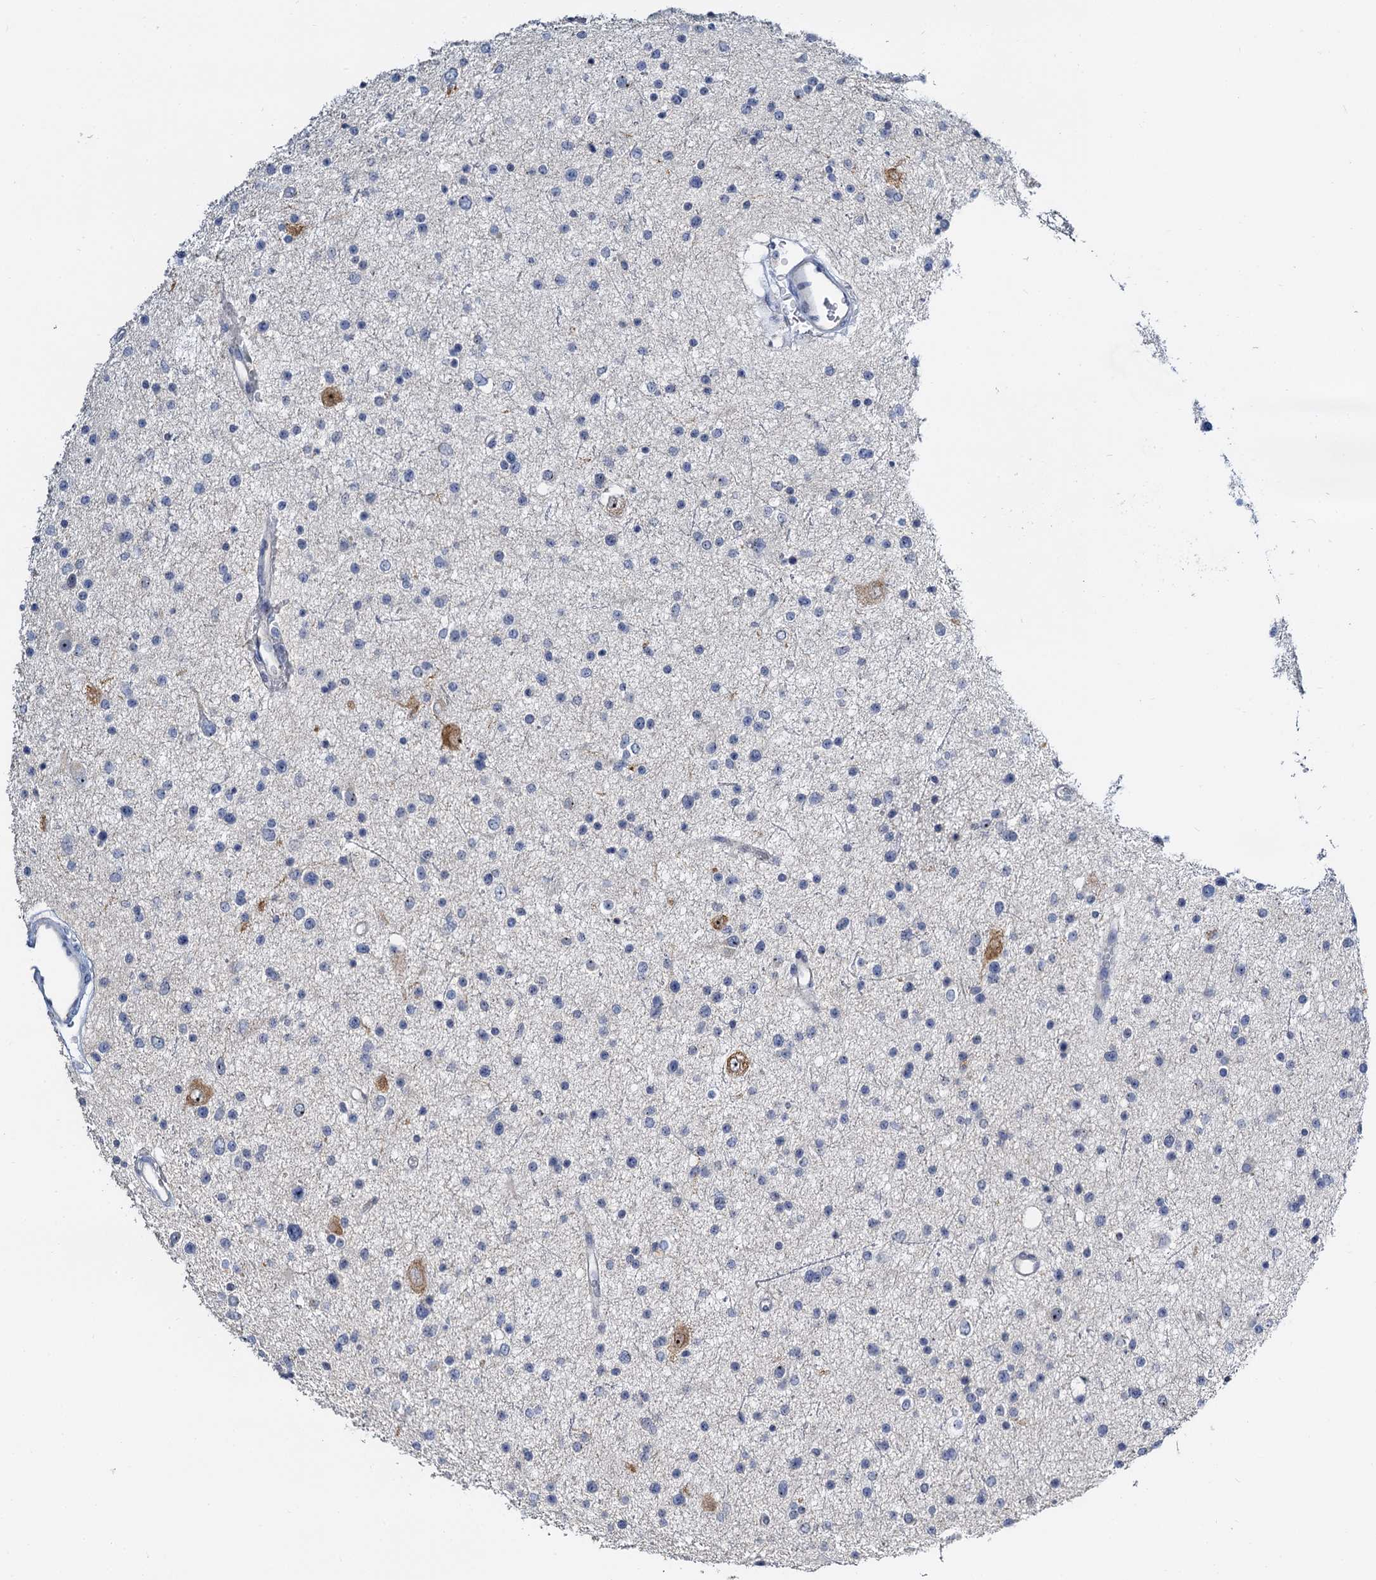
{"staining": {"intensity": "negative", "quantity": "none", "location": "none"}, "tissue": "glioma", "cell_type": "Tumor cells", "image_type": "cancer", "snomed": [{"axis": "morphology", "description": "Glioma, malignant, Low grade"}, {"axis": "topography", "description": "Brain"}], "caption": "An IHC photomicrograph of glioma is shown. There is no staining in tumor cells of glioma. The staining was performed using DAB (3,3'-diaminobenzidine) to visualize the protein expression in brown, while the nuclei were stained in blue with hematoxylin (Magnification: 20x).", "gene": "NOP2", "patient": {"sex": "female", "age": 37}}